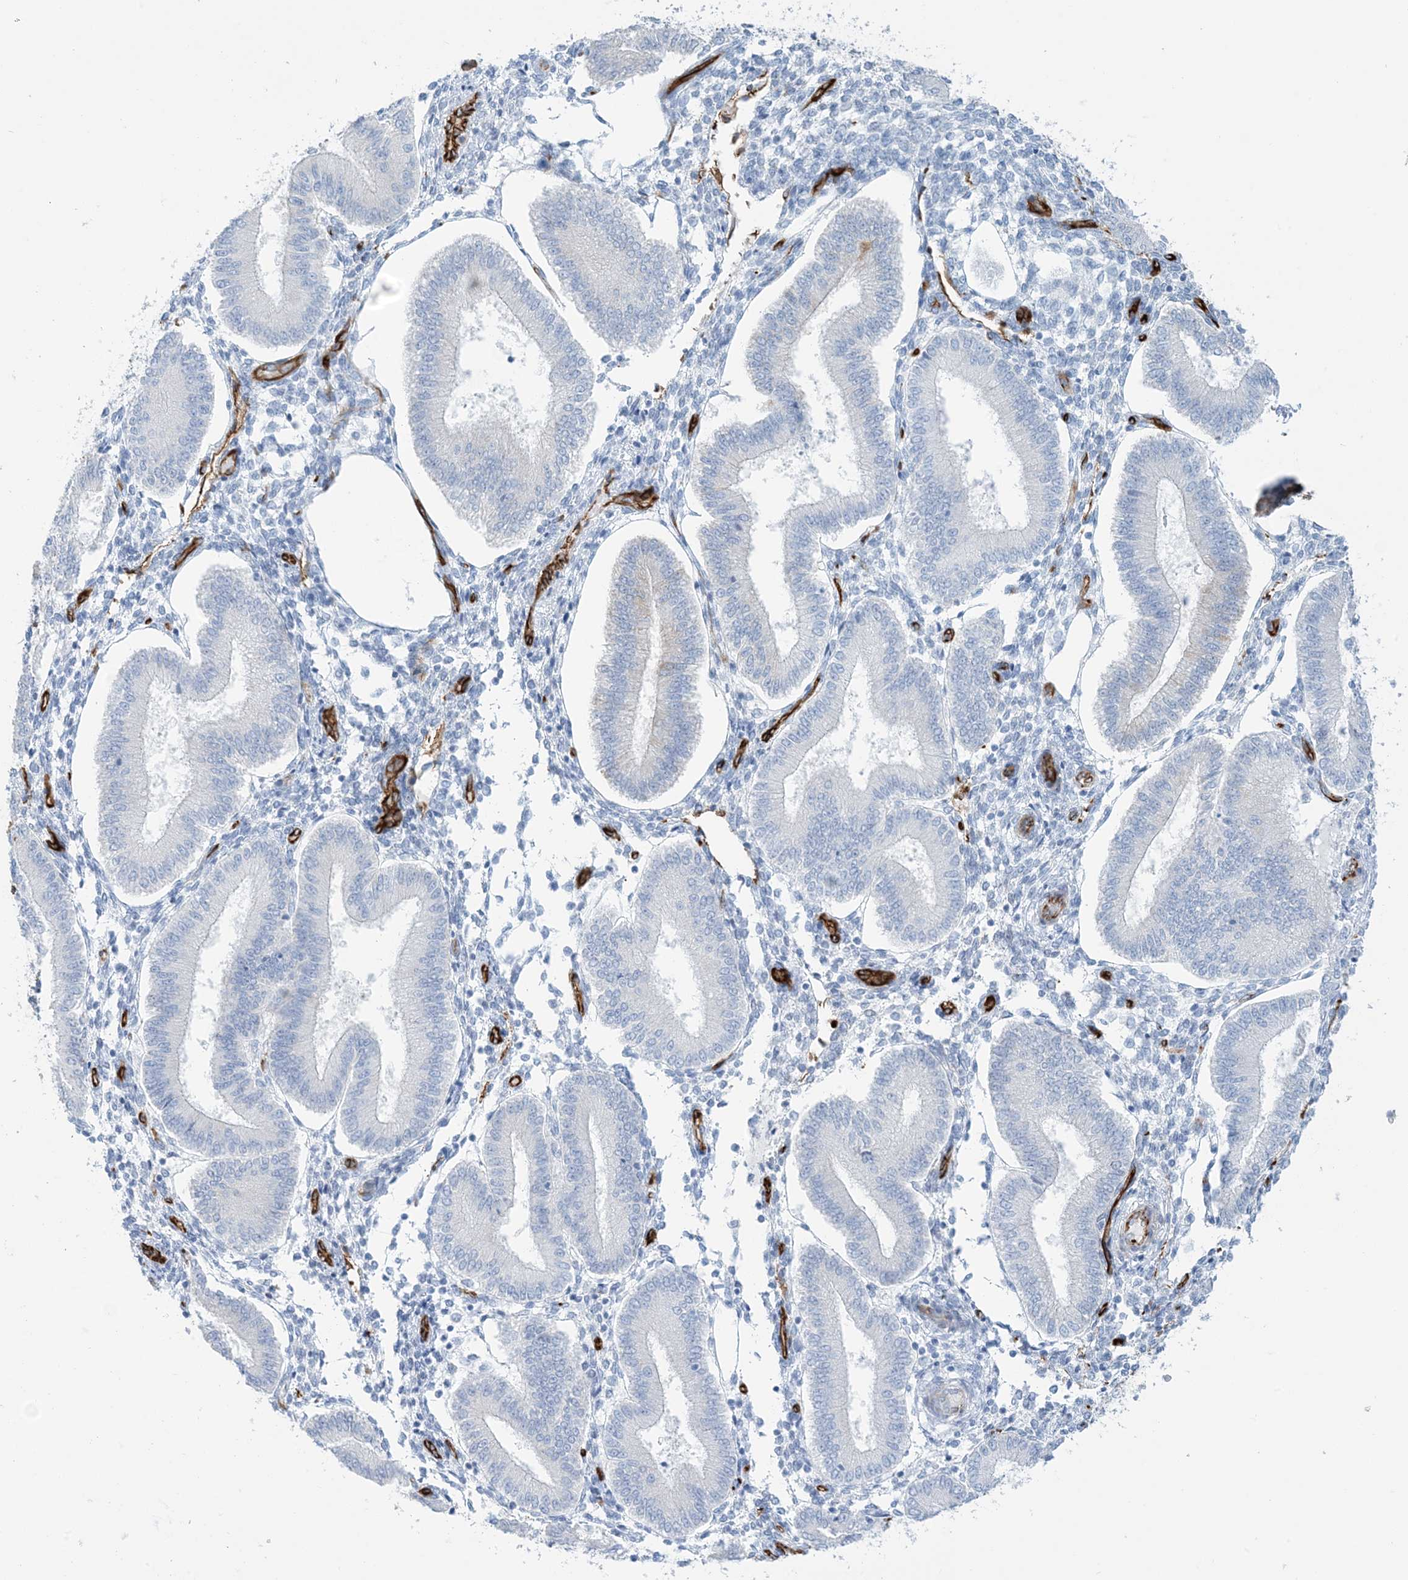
{"staining": {"intensity": "negative", "quantity": "none", "location": "none"}, "tissue": "endometrium", "cell_type": "Cells in endometrial stroma", "image_type": "normal", "snomed": [{"axis": "morphology", "description": "Normal tissue, NOS"}, {"axis": "topography", "description": "Endometrium"}], "caption": "This is a image of IHC staining of normal endometrium, which shows no positivity in cells in endometrial stroma. Brightfield microscopy of IHC stained with DAB (3,3'-diaminobenzidine) (brown) and hematoxylin (blue), captured at high magnification.", "gene": "EPS8L3", "patient": {"sex": "female", "age": 39}}